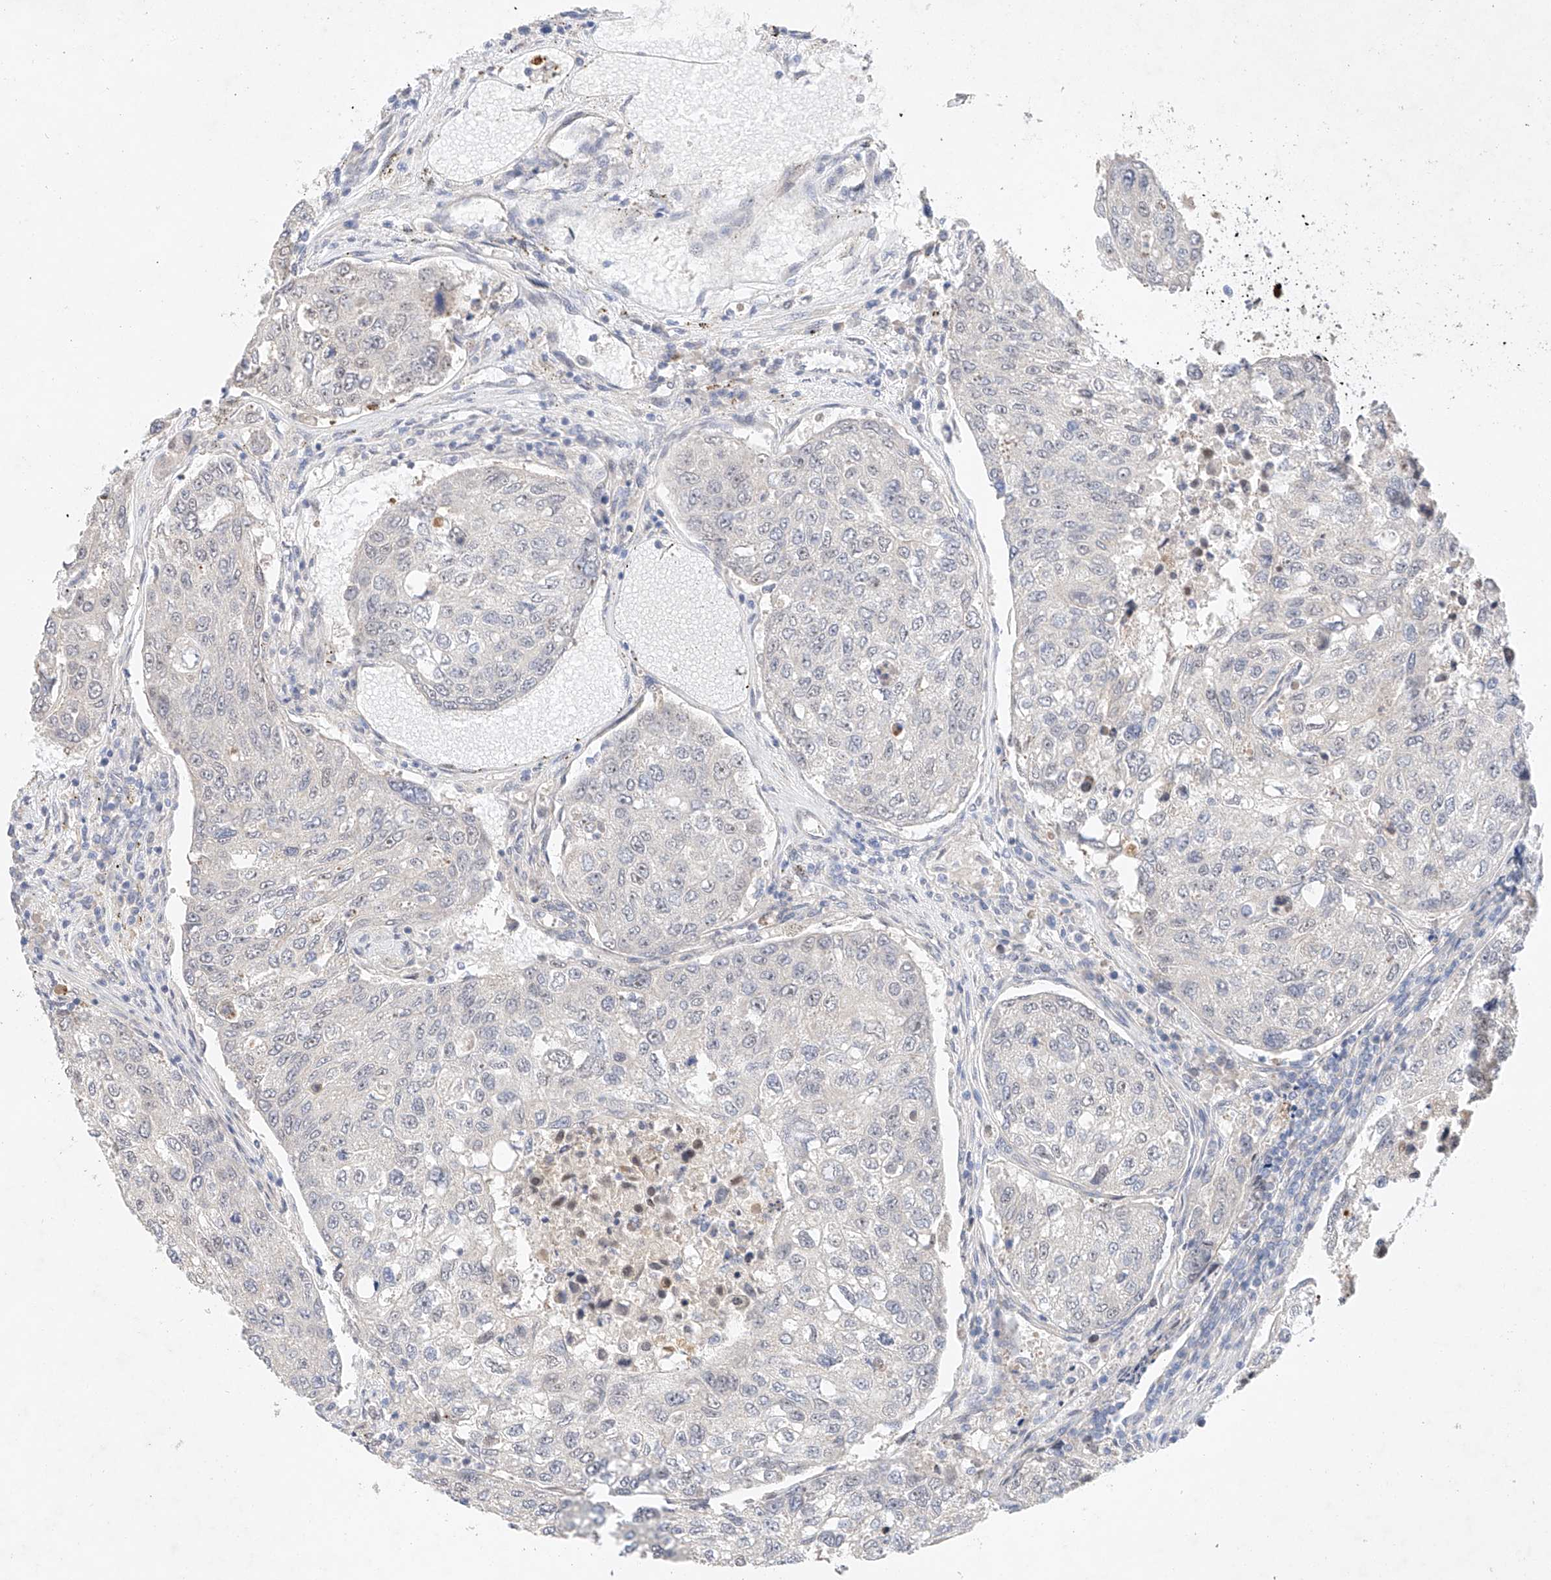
{"staining": {"intensity": "negative", "quantity": "none", "location": "none"}, "tissue": "urothelial cancer", "cell_type": "Tumor cells", "image_type": "cancer", "snomed": [{"axis": "morphology", "description": "Urothelial carcinoma, High grade"}, {"axis": "topography", "description": "Lymph node"}, {"axis": "topography", "description": "Urinary bladder"}], "caption": "There is no significant positivity in tumor cells of urothelial cancer.", "gene": "IL22RA2", "patient": {"sex": "male", "age": 51}}